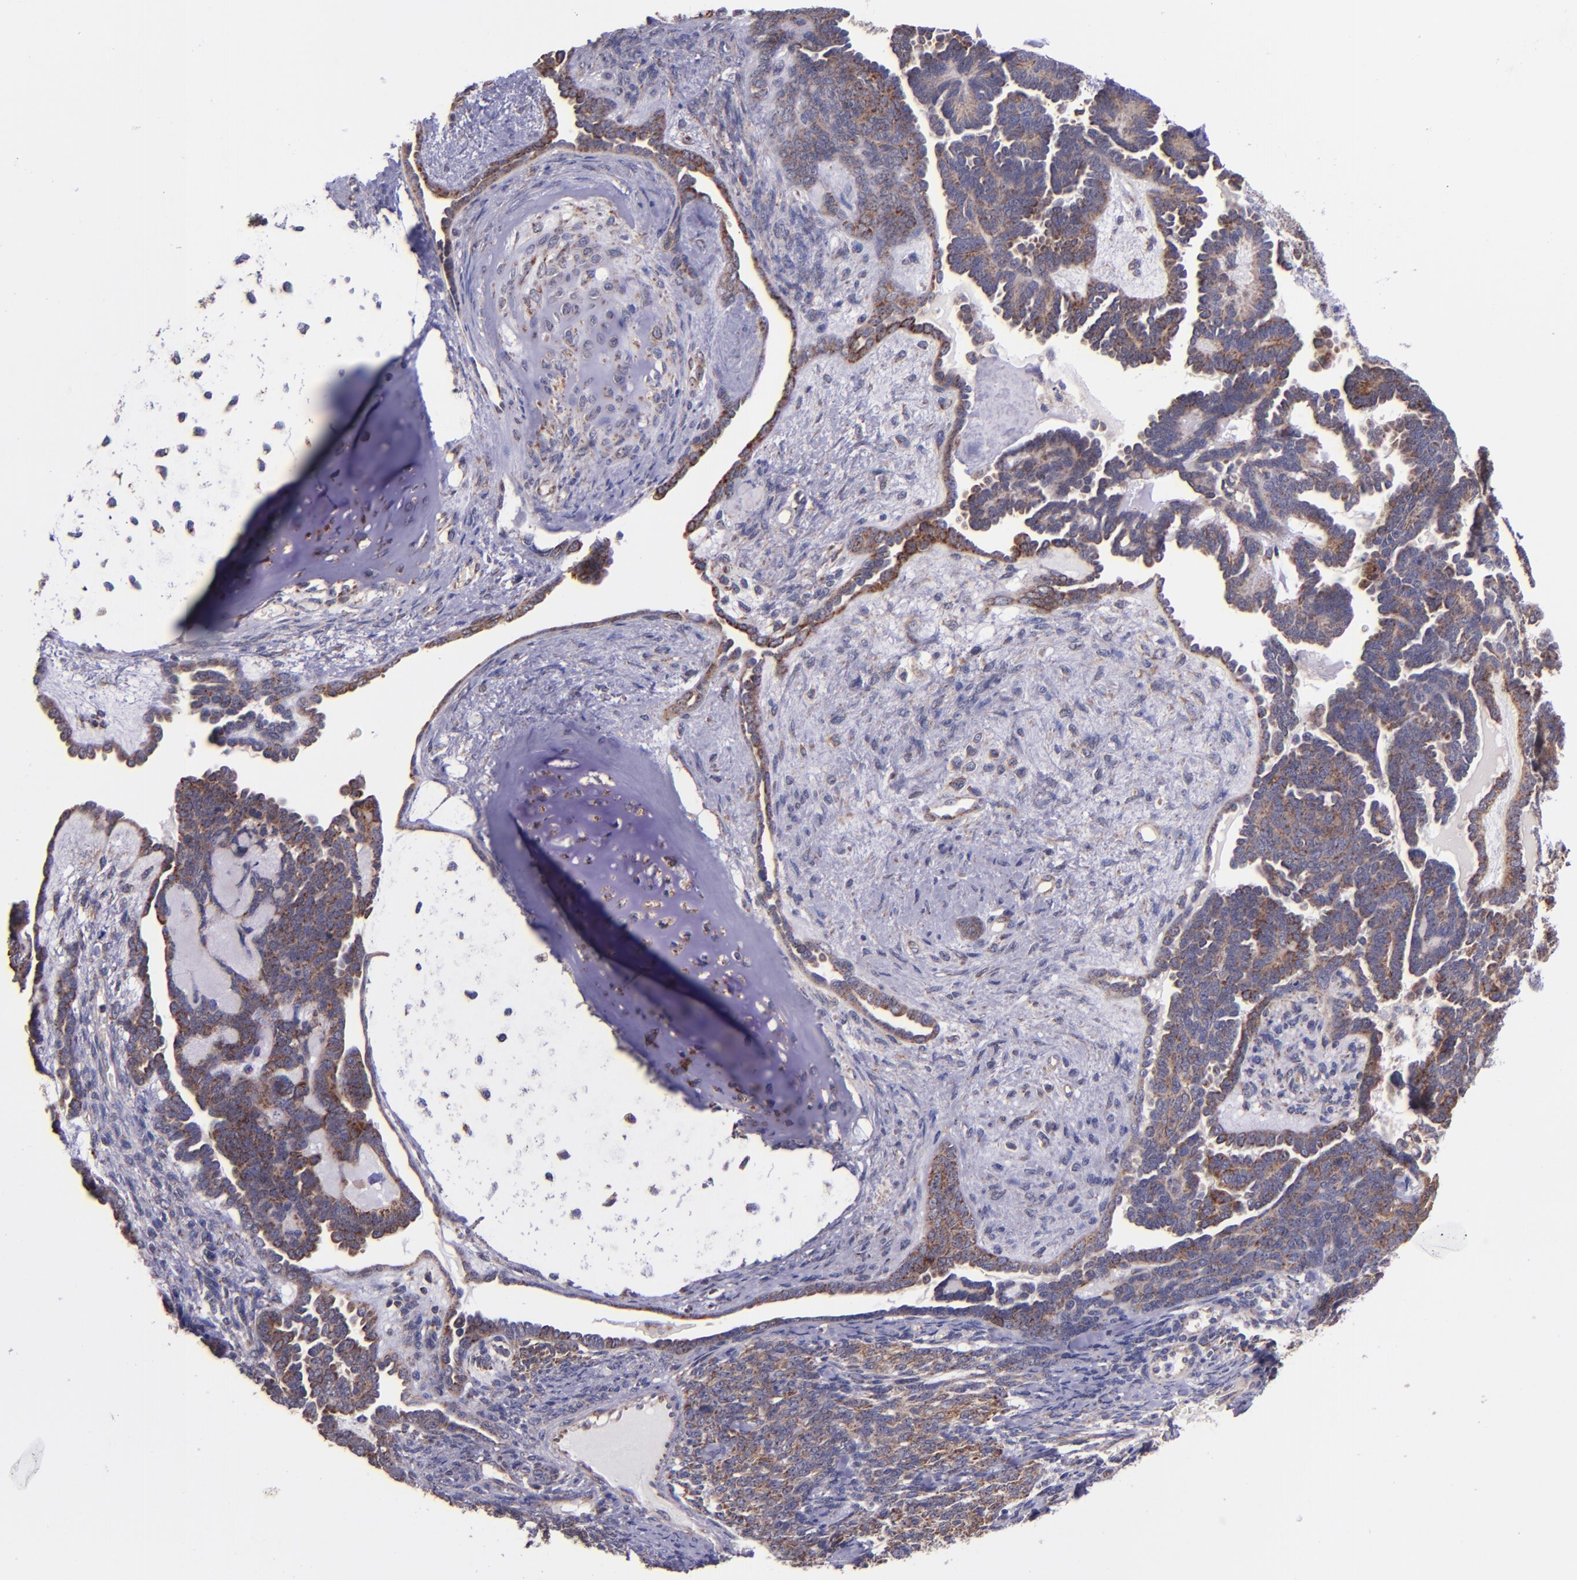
{"staining": {"intensity": "moderate", "quantity": ">75%", "location": "cytoplasmic/membranous"}, "tissue": "endometrial cancer", "cell_type": "Tumor cells", "image_type": "cancer", "snomed": [{"axis": "morphology", "description": "Neoplasm, malignant, NOS"}, {"axis": "topography", "description": "Endometrium"}], "caption": "Immunohistochemistry (IHC) (DAB (3,3'-diaminobenzidine)) staining of human endometrial malignant neoplasm exhibits moderate cytoplasmic/membranous protein positivity in about >75% of tumor cells.", "gene": "SHC1", "patient": {"sex": "female", "age": 74}}